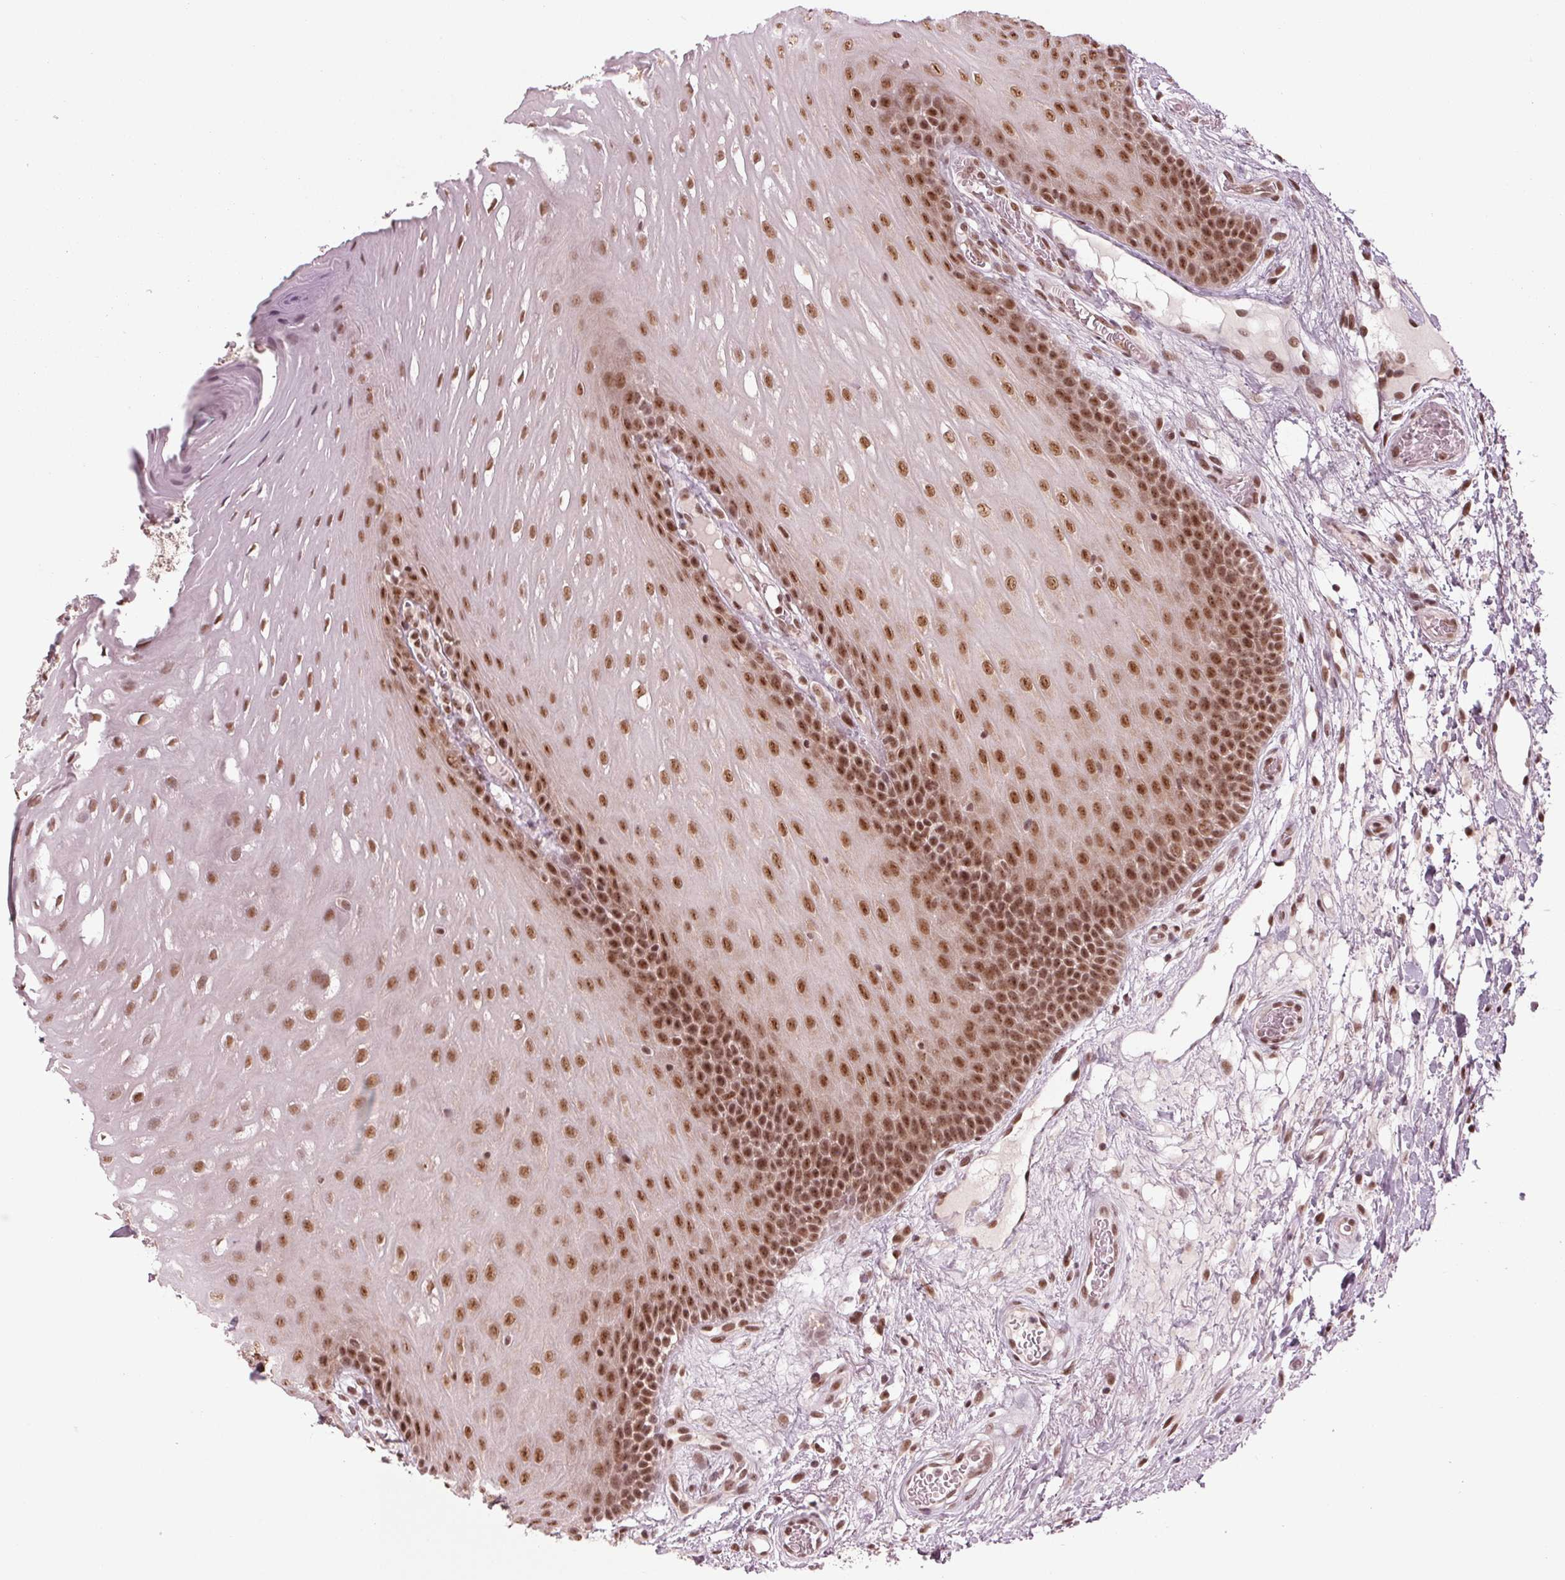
{"staining": {"intensity": "strong", "quantity": ">75%", "location": "nuclear"}, "tissue": "oral mucosa", "cell_type": "Squamous epithelial cells", "image_type": "normal", "snomed": [{"axis": "morphology", "description": "Normal tissue, NOS"}, {"axis": "morphology", "description": "Squamous cell carcinoma, NOS"}, {"axis": "topography", "description": "Oral tissue"}, {"axis": "topography", "description": "Head-Neck"}], "caption": "Immunohistochemistry (IHC) staining of benign oral mucosa, which exhibits high levels of strong nuclear staining in about >75% of squamous epithelial cells indicating strong nuclear protein expression. The staining was performed using DAB (3,3'-diaminobenzidine) (brown) for protein detection and nuclei were counterstained in hematoxylin (blue).", "gene": "DDX41", "patient": {"sex": "male", "age": 78}}